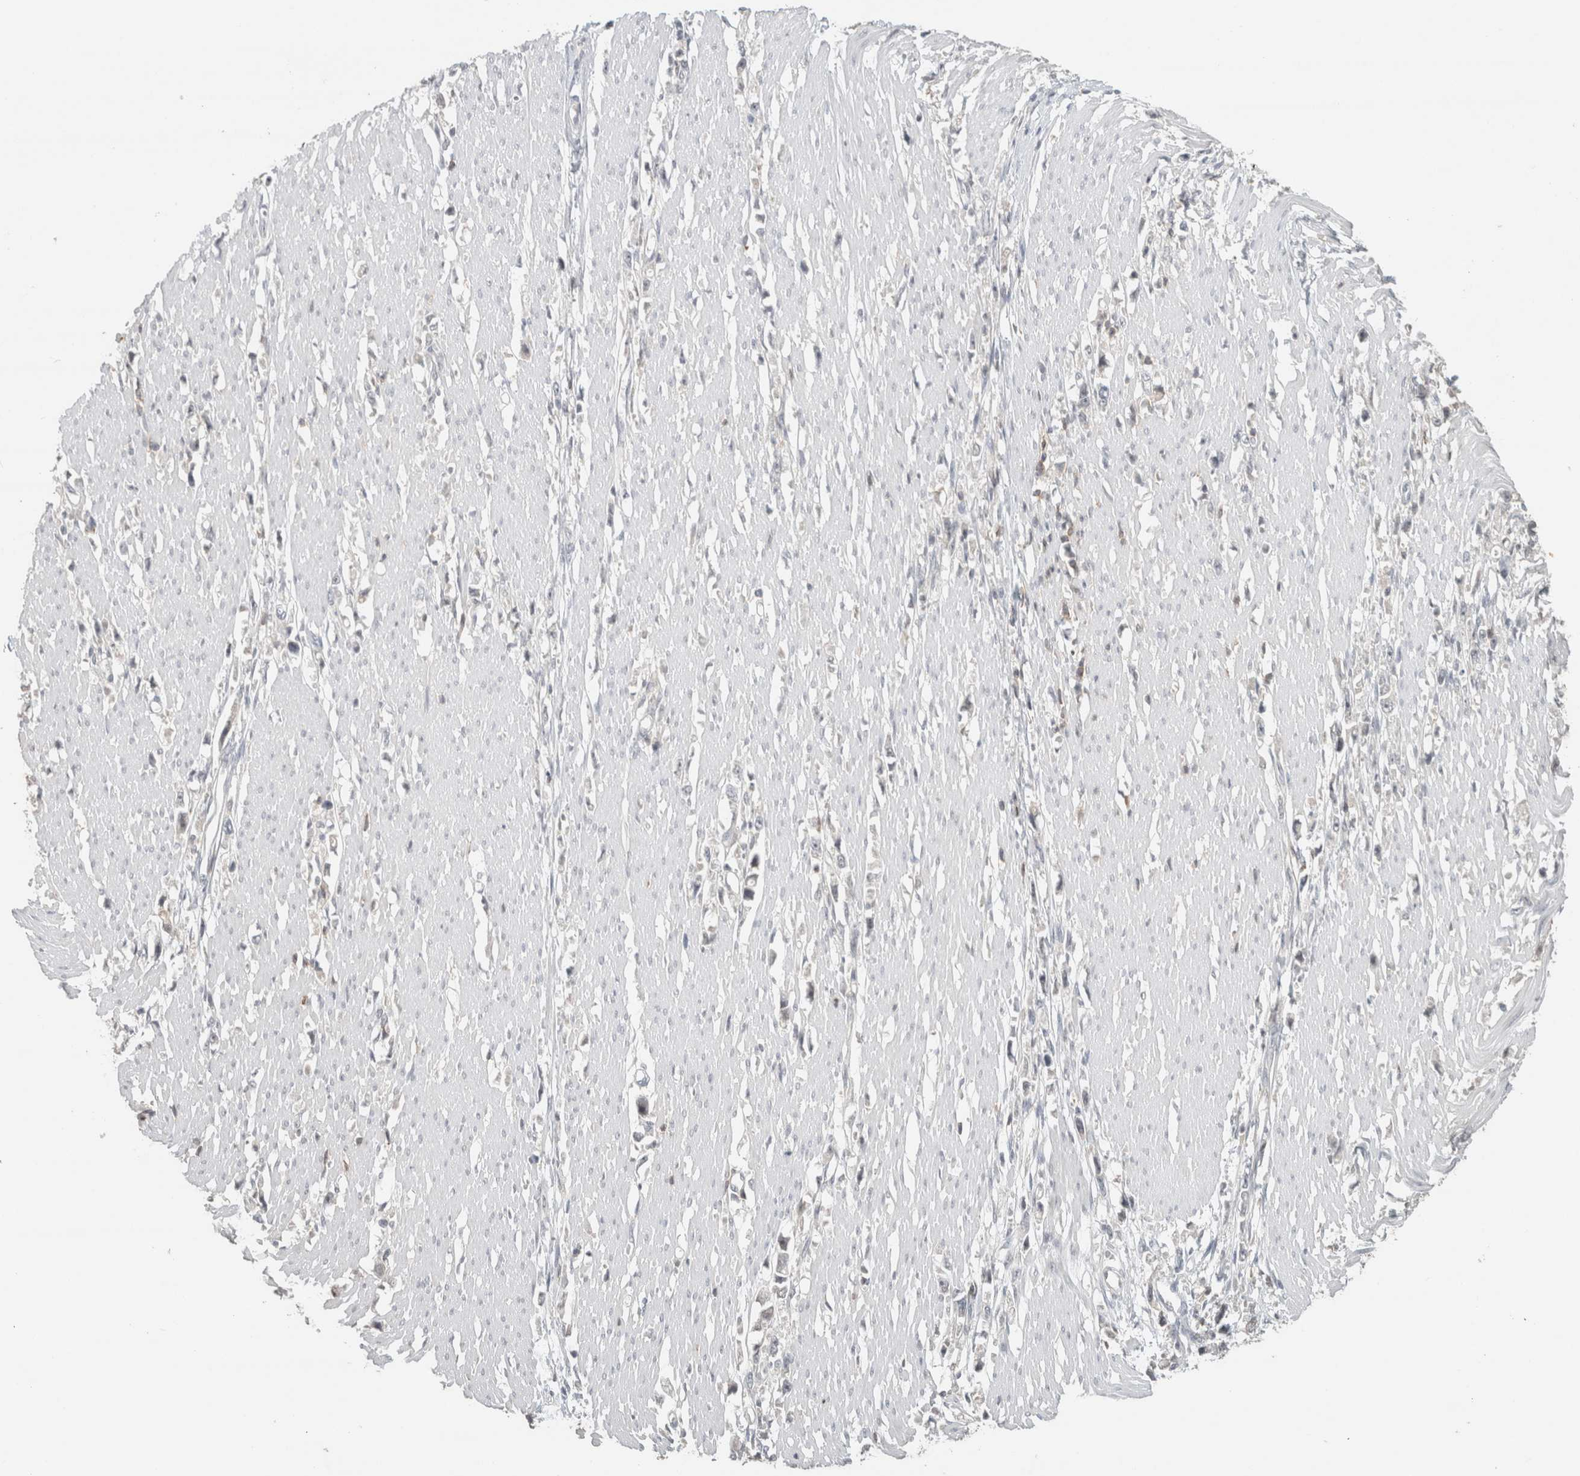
{"staining": {"intensity": "negative", "quantity": "none", "location": "none"}, "tissue": "stomach cancer", "cell_type": "Tumor cells", "image_type": "cancer", "snomed": [{"axis": "morphology", "description": "Adenocarcinoma, NOS"}, {"axis": "topography", "description": "Stomach"}], "caption": "Human stomach adenocarcinoma stained for a protein using IHC exhibits no positivity in tumor cells.", "gene": "TRAT1", "patient": {"sex": "female", "age": 59}}